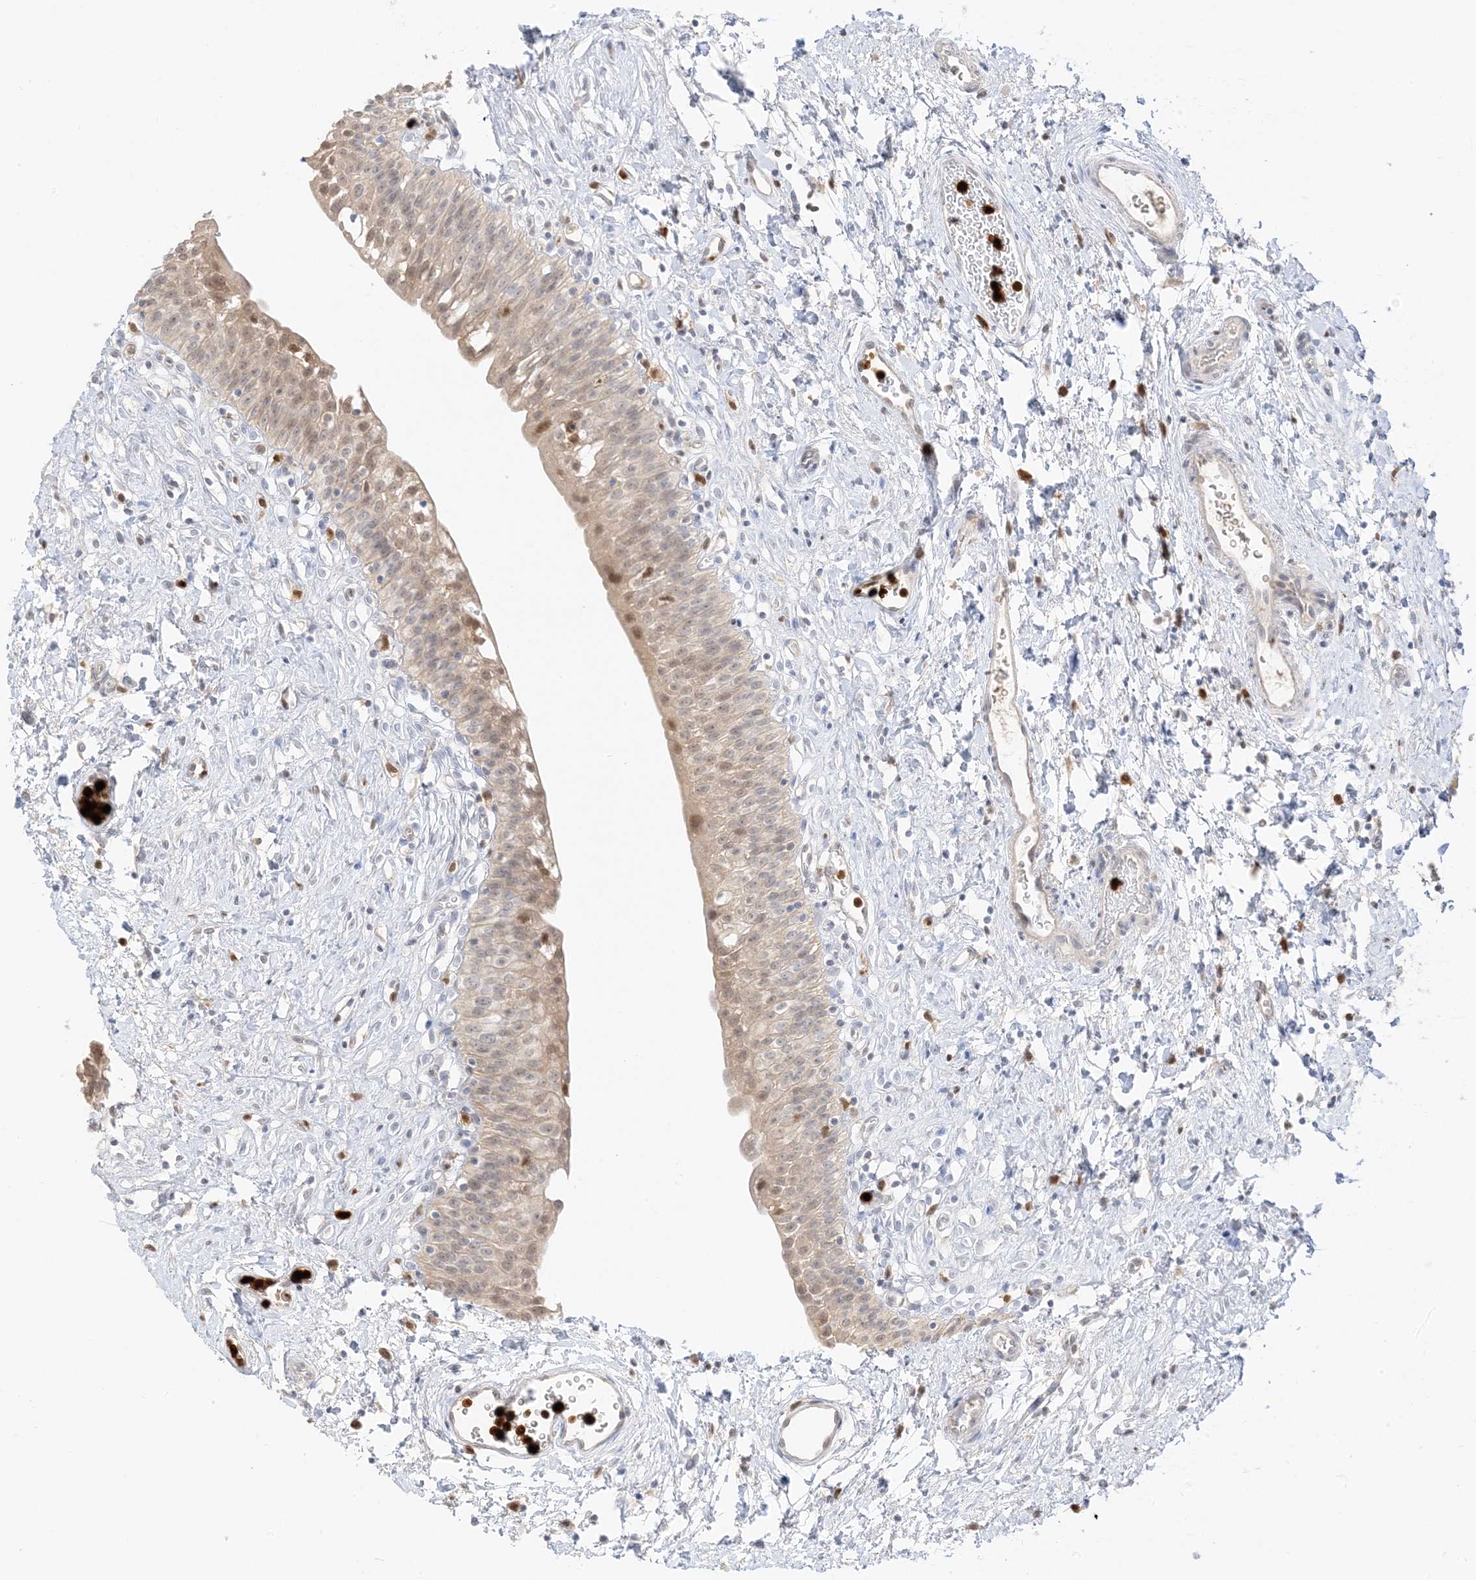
{"staining": {"intensity": "moderate", "quantity": ">75%", "location": "cytoplasmic/membranous,nuclear"}, "tissue": "urinary bladder", "cell_type": "Urothelial cells", "image_type": "normal", "snomed": [{"axis": "morphology", "description": "Normal tissue, NOS"}, {"axis": "topography", "description": "Urinary bladder"}], "caption": "A brown stain highlights moderate cytoplasmic/membranous,nuclear positivity of a protein in urothelial cells of normal urinary bladder.", "gene": "GCA", "patient": {"sex": "male", "age": 51}}